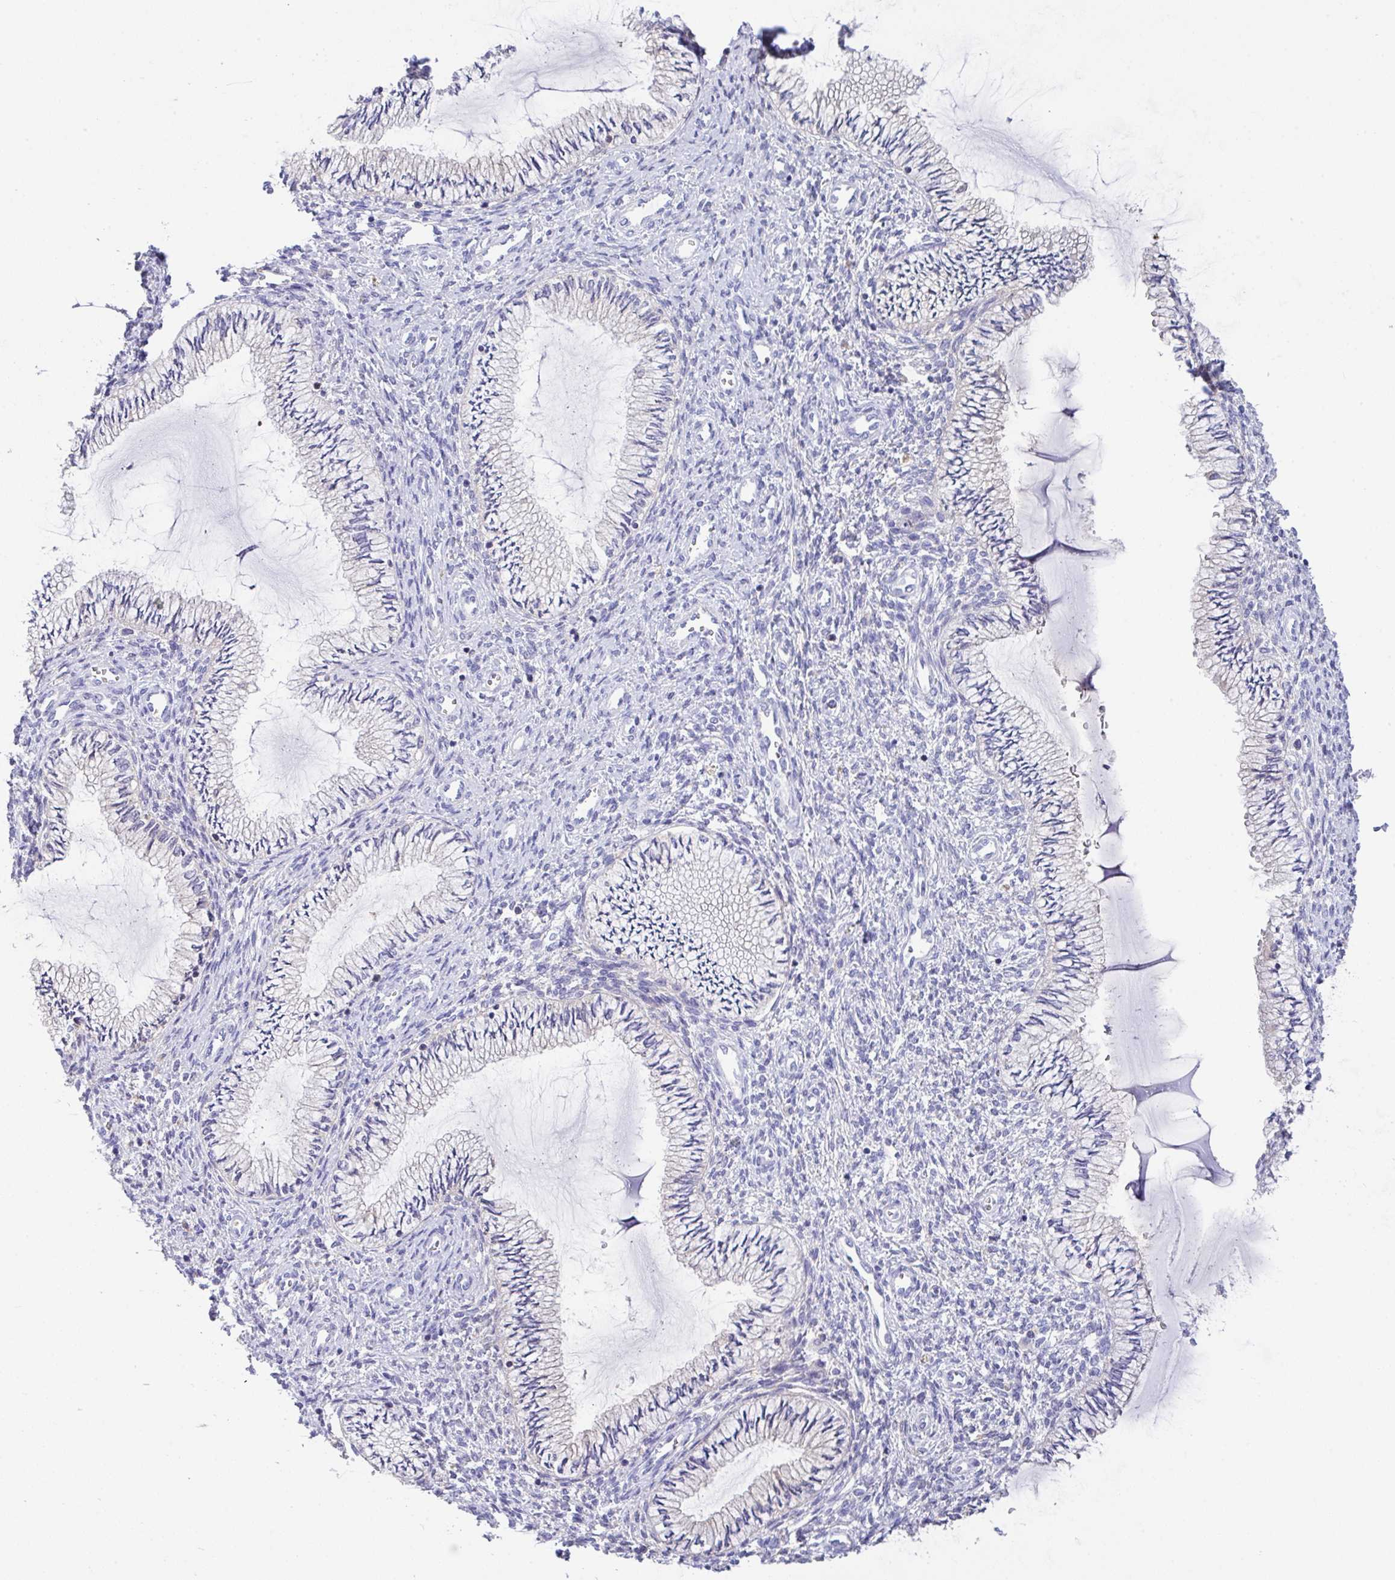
{"staining": {"intensity": "negative", "quantity": "none", "location": "none"}, "tissue": "cervix", "cell_type": "Glandular cells", "image_type": "normal", "snomed": [{"axis": "morphology", "description": "Normal tissue, NOS"}, {"axis": "topography", "description": "Cervix"}], "caption": "IHC image of benign cervix: cervix stained with DAB shows no significant protein expression in glandular cells.", "gene": "CA10", "patient": {"sex": "female", "age": 24}}